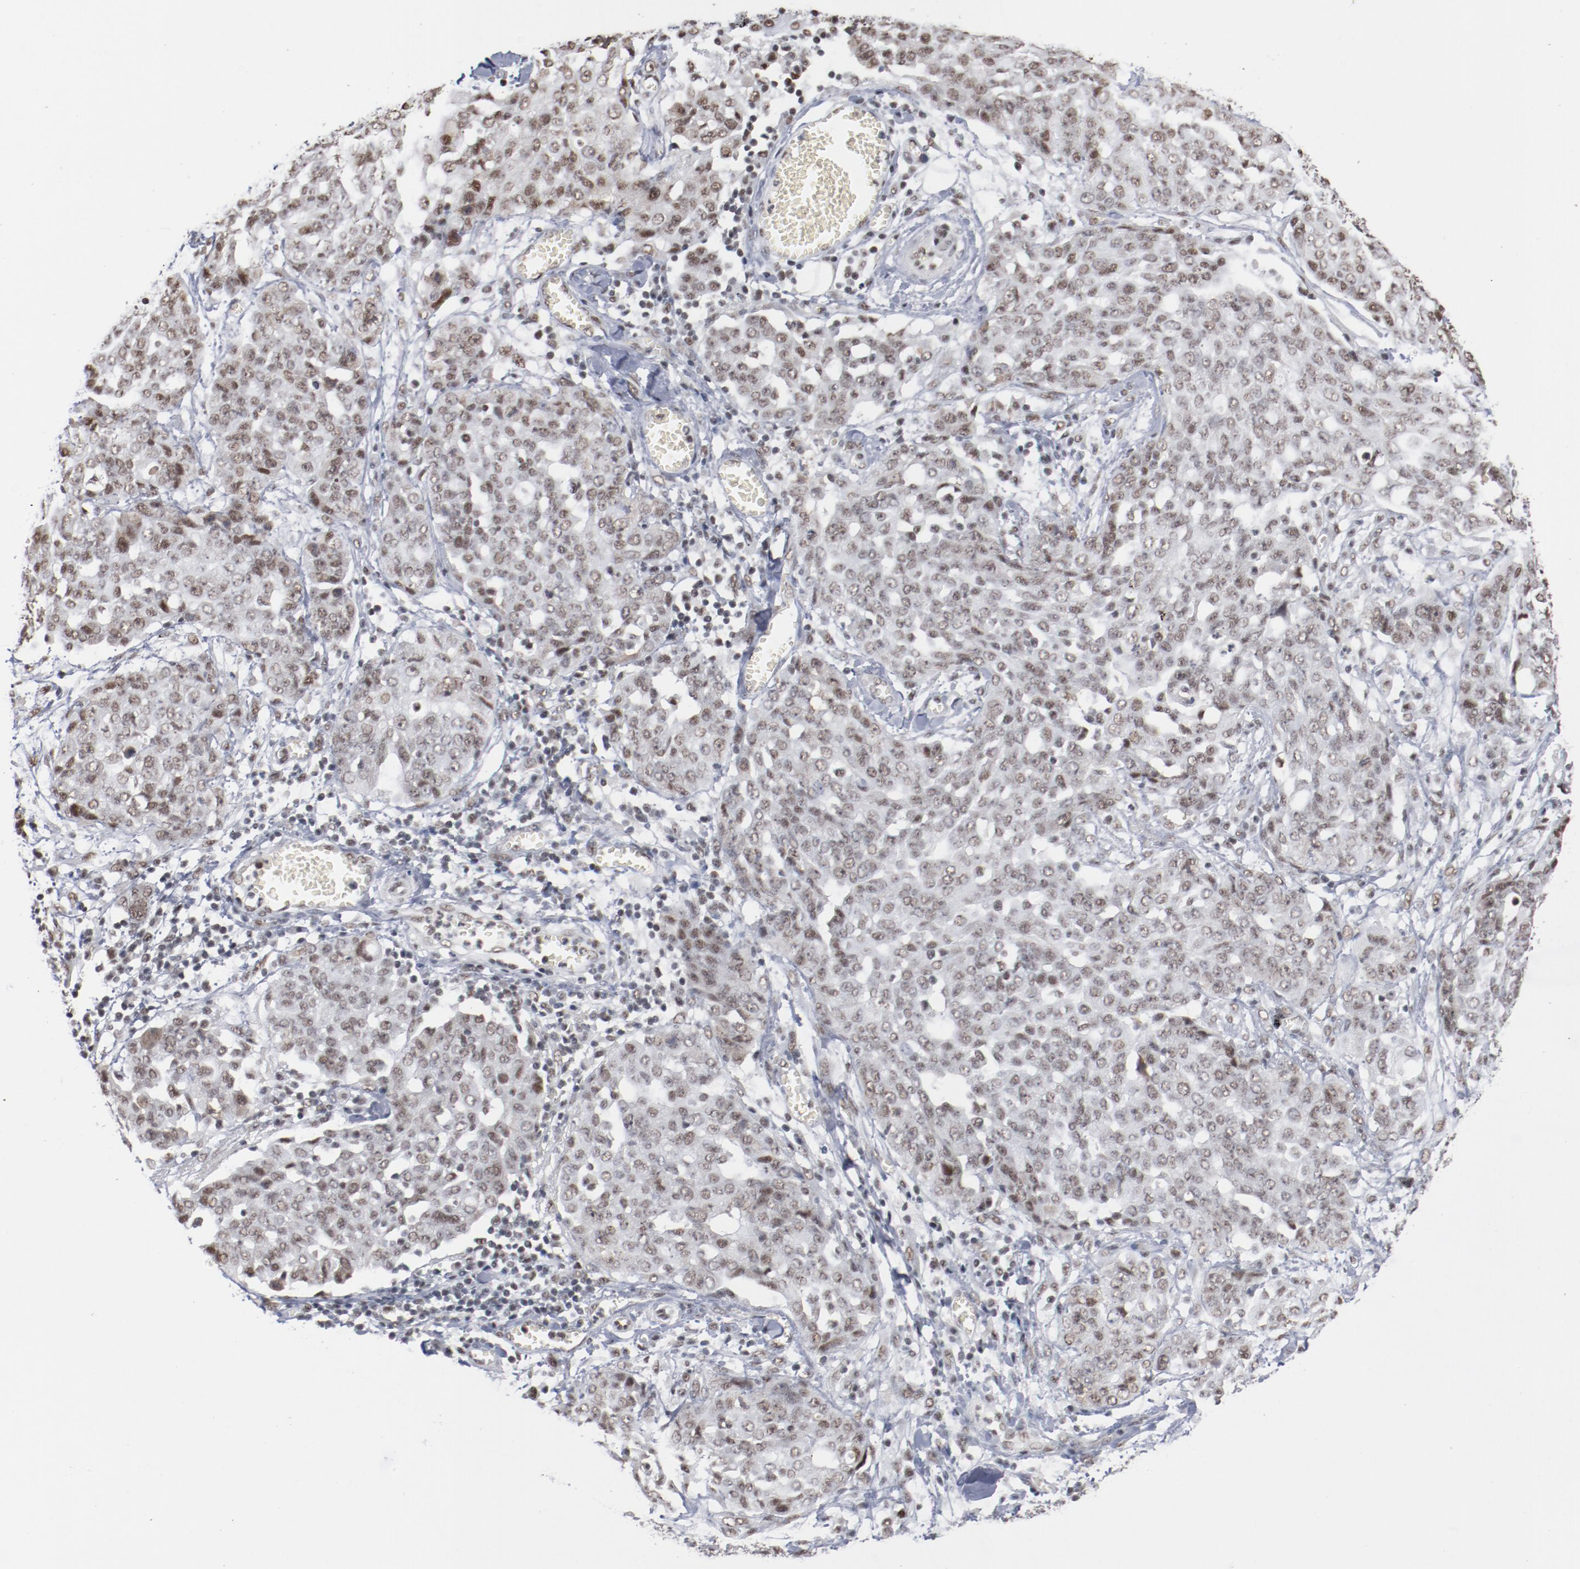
{"staining": {"intensity": "moderate", "quantity": ">75%", "location": "nuclear"}, "tissue": "ovarian cancer", "cell_type": "Tumor cells", "image_type": "cancer", "snomed": [{"axis": "morphology", "description": "Cystadenocarcinoma, serous, NOS"}, {"axis": "topography", "description": "Soft tissue"}, {"axis": "topography", "description": "Ovary"}], "caption": "There is medium levels of moderate nuclear staining in tumor cells of ovarian cancer (serous cystadenocarcinoma), as demonstrated by immunohistochemical staining (brown color).", "gene": "BUB3", "patient": {"sex": "female", "age": 57}}